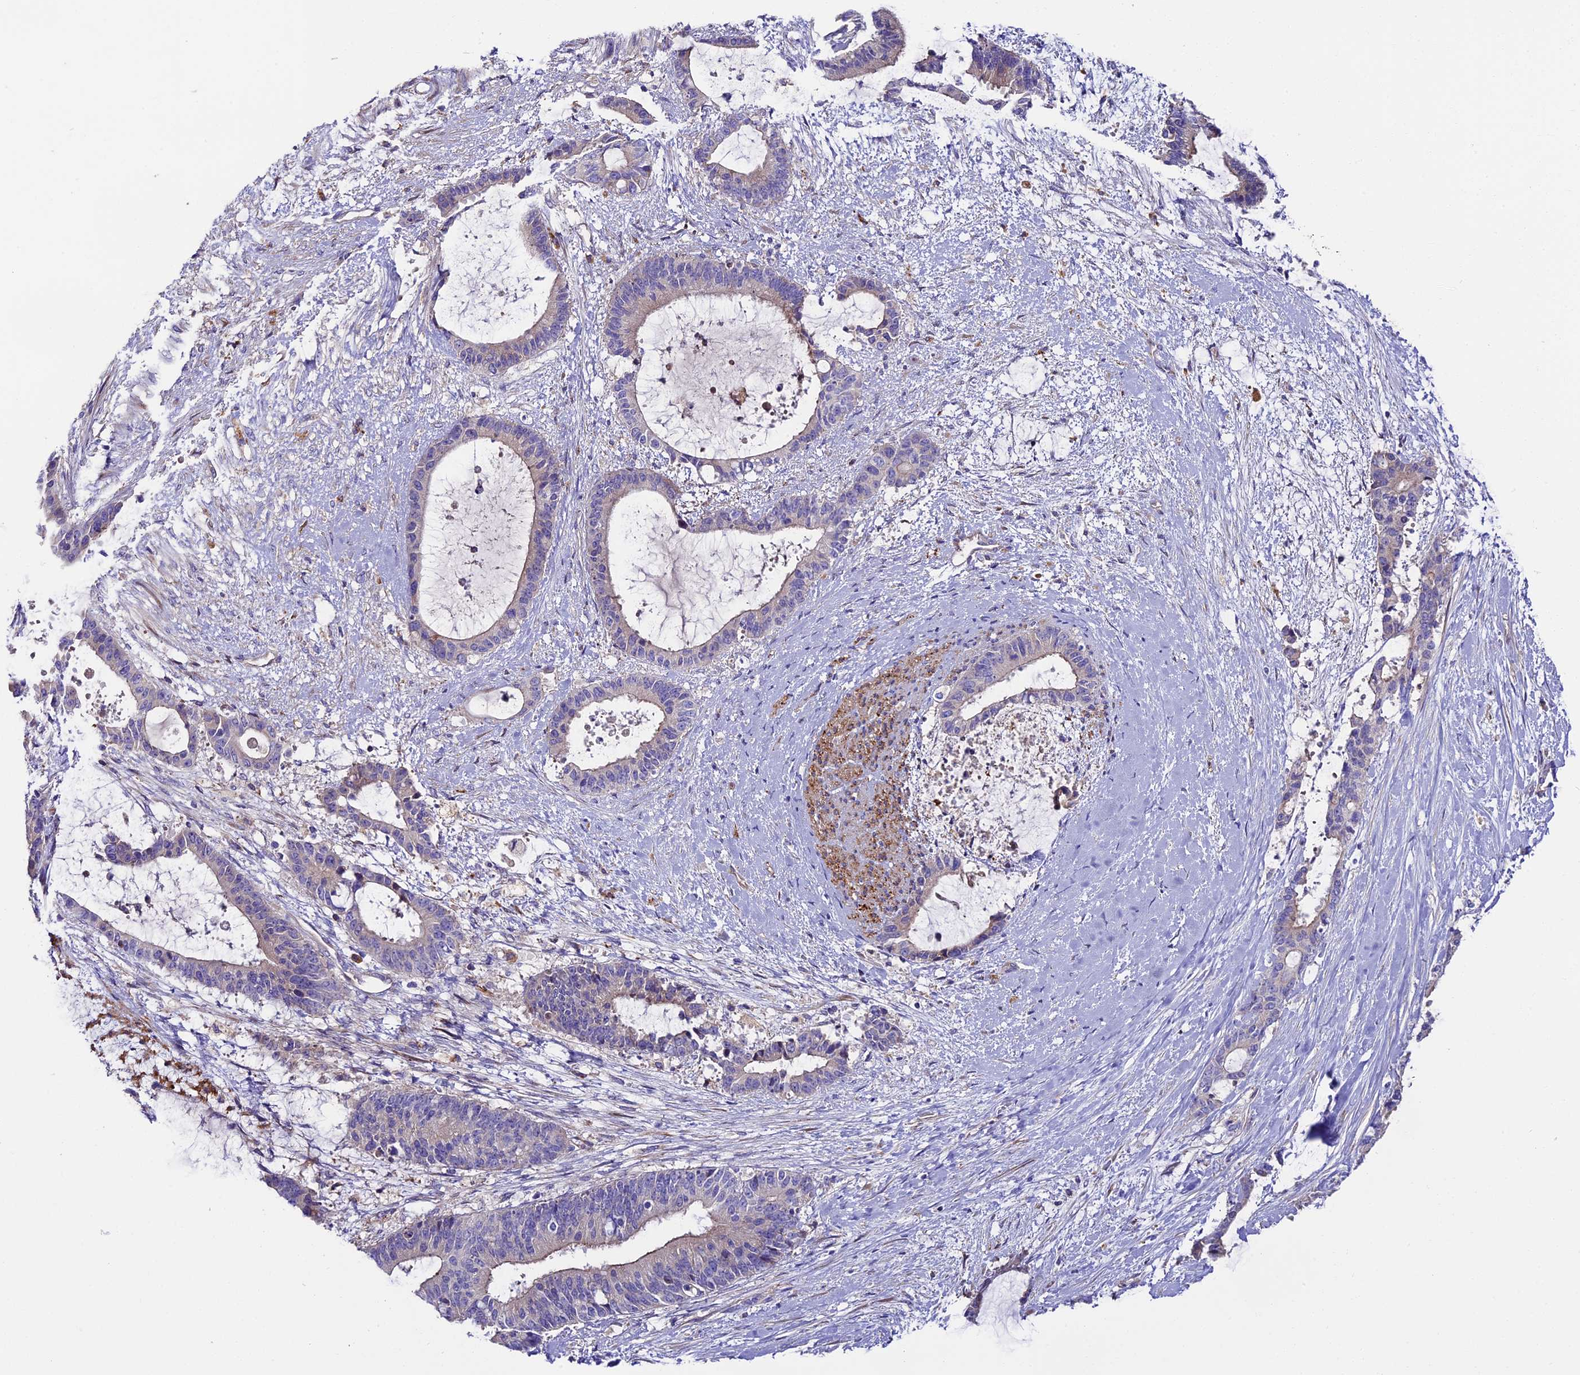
{"staining": {"intensity": "negative", "quantity": "none", "location": "none"}, "tissue": "liver cancer", "cell_type": "Tumor cells", "image_type": "cancer", "snomed": [{"axis": "morphology", "description": "Normal tissue, NOS"}, {"axis": "morphology", "description": "Cholangiocarcinoma"}, {"axis": "topography", "description": "Liver"}, {"axis": "topography", "description": "Peripheral nerve tissue"}], "caption": "The histopathology image shows no significant staining in tumor cells of liver cancer (cholangiocarcinoma). Brightfield microscopy of IHC stained with DAB (3,3'-diaminobenzidine) (brown) and hematoxylin (blue), captured at high magnification.", "gene": "PIGU", "patient": {"sex": "female", "age": 73}}